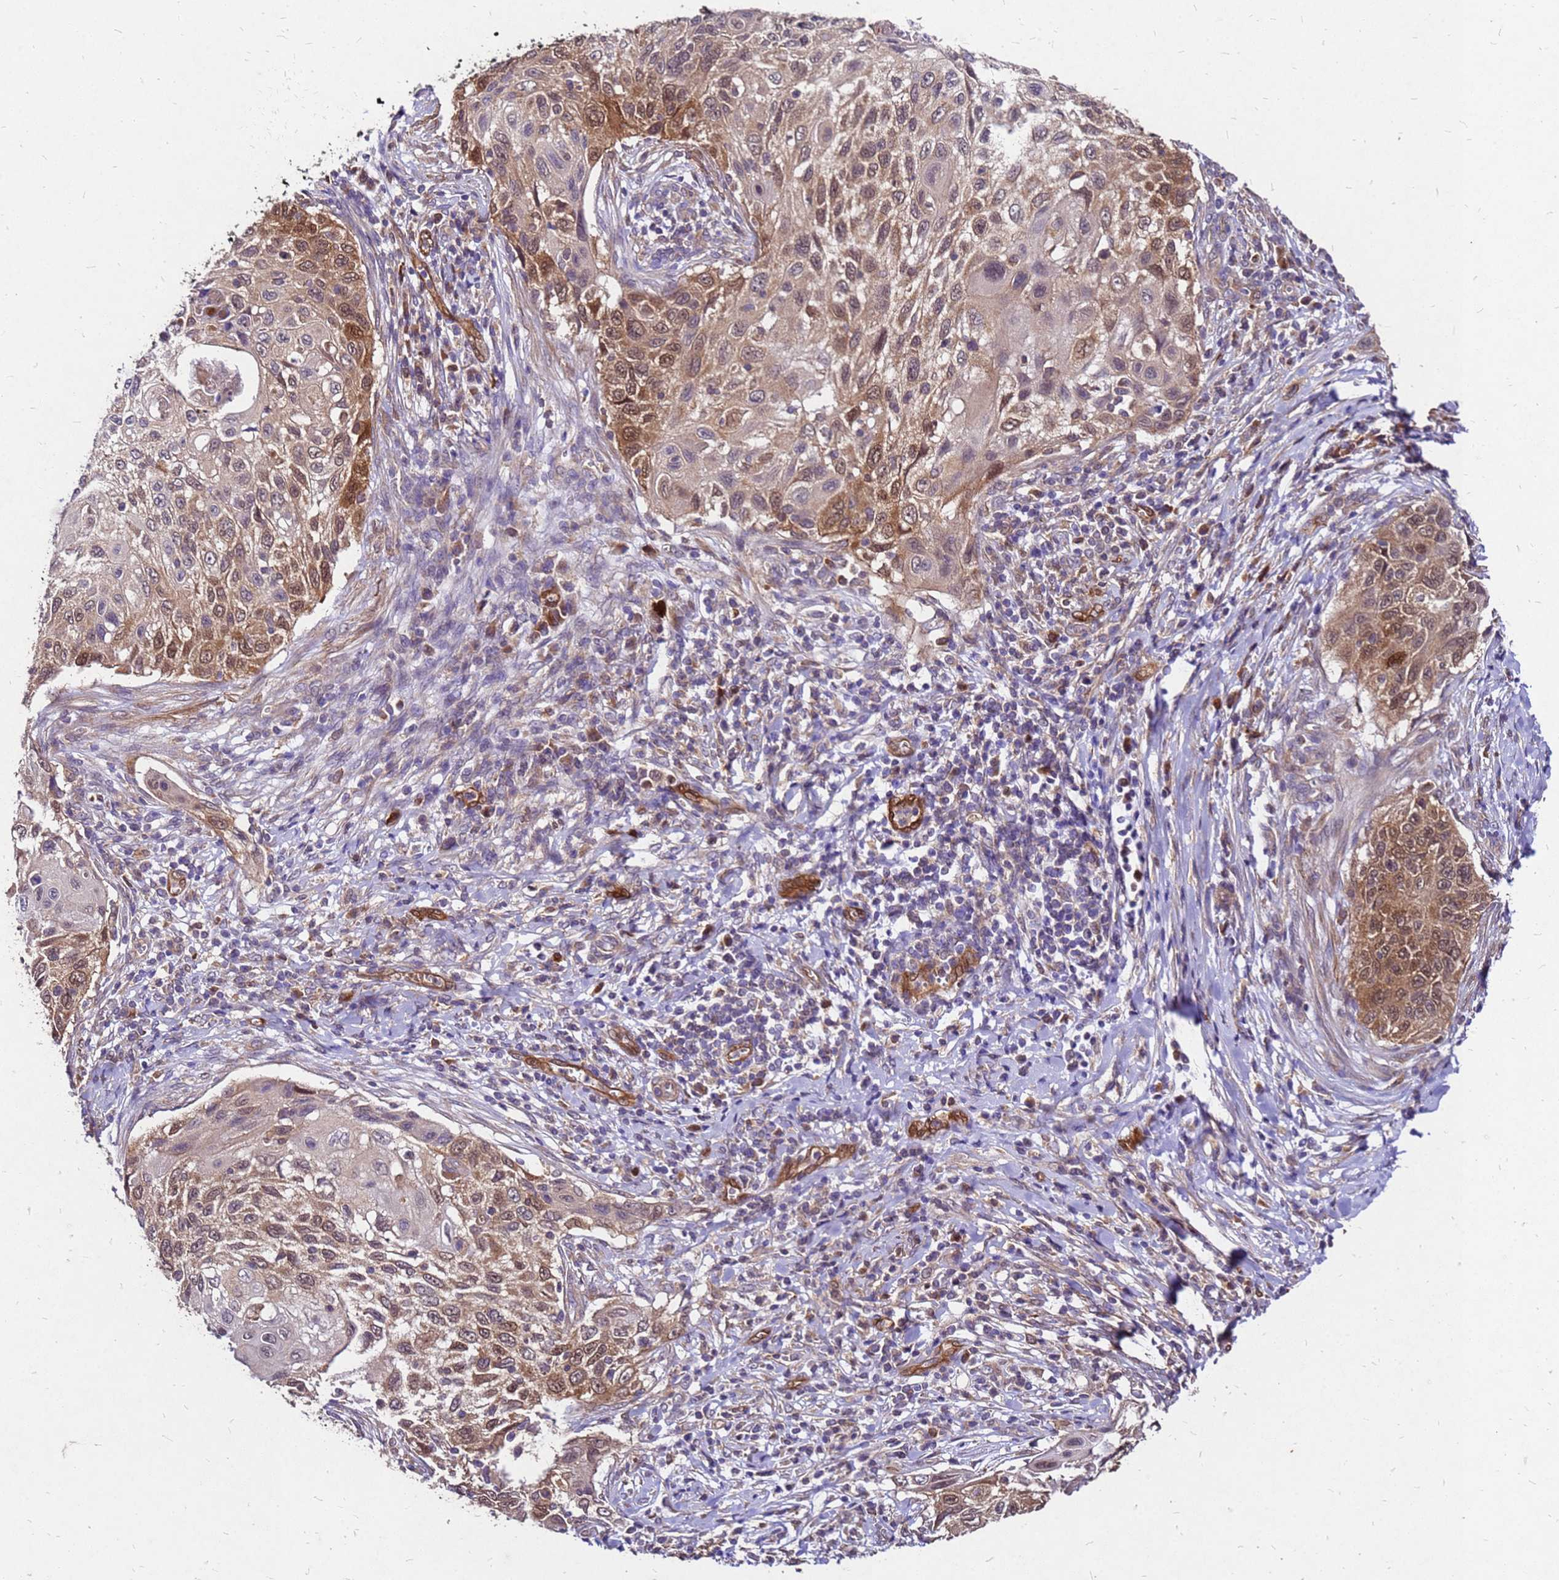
{"staining": {"intensity": "moderate", "quantity": ">75%", "location": "cytoplasmic/membranous"}, "tissue": "cervical cancer", "cell_type": "Tumor cells", "image_type": "cancer", "snomed": [{"axis": "morphology", "description": "Squamous cell carcinoma, NOS"}, {"axis": "topography", "description": "Cervix"}], "caption": "This is a histology image of immunohistochemistry (IHC) staining of cervical cancer, which shows moderate expression in the cytoplasmic/membranous of tumor cells.", "gene": "DUSP23", "patient": {"sex": "female", "age": 70}}